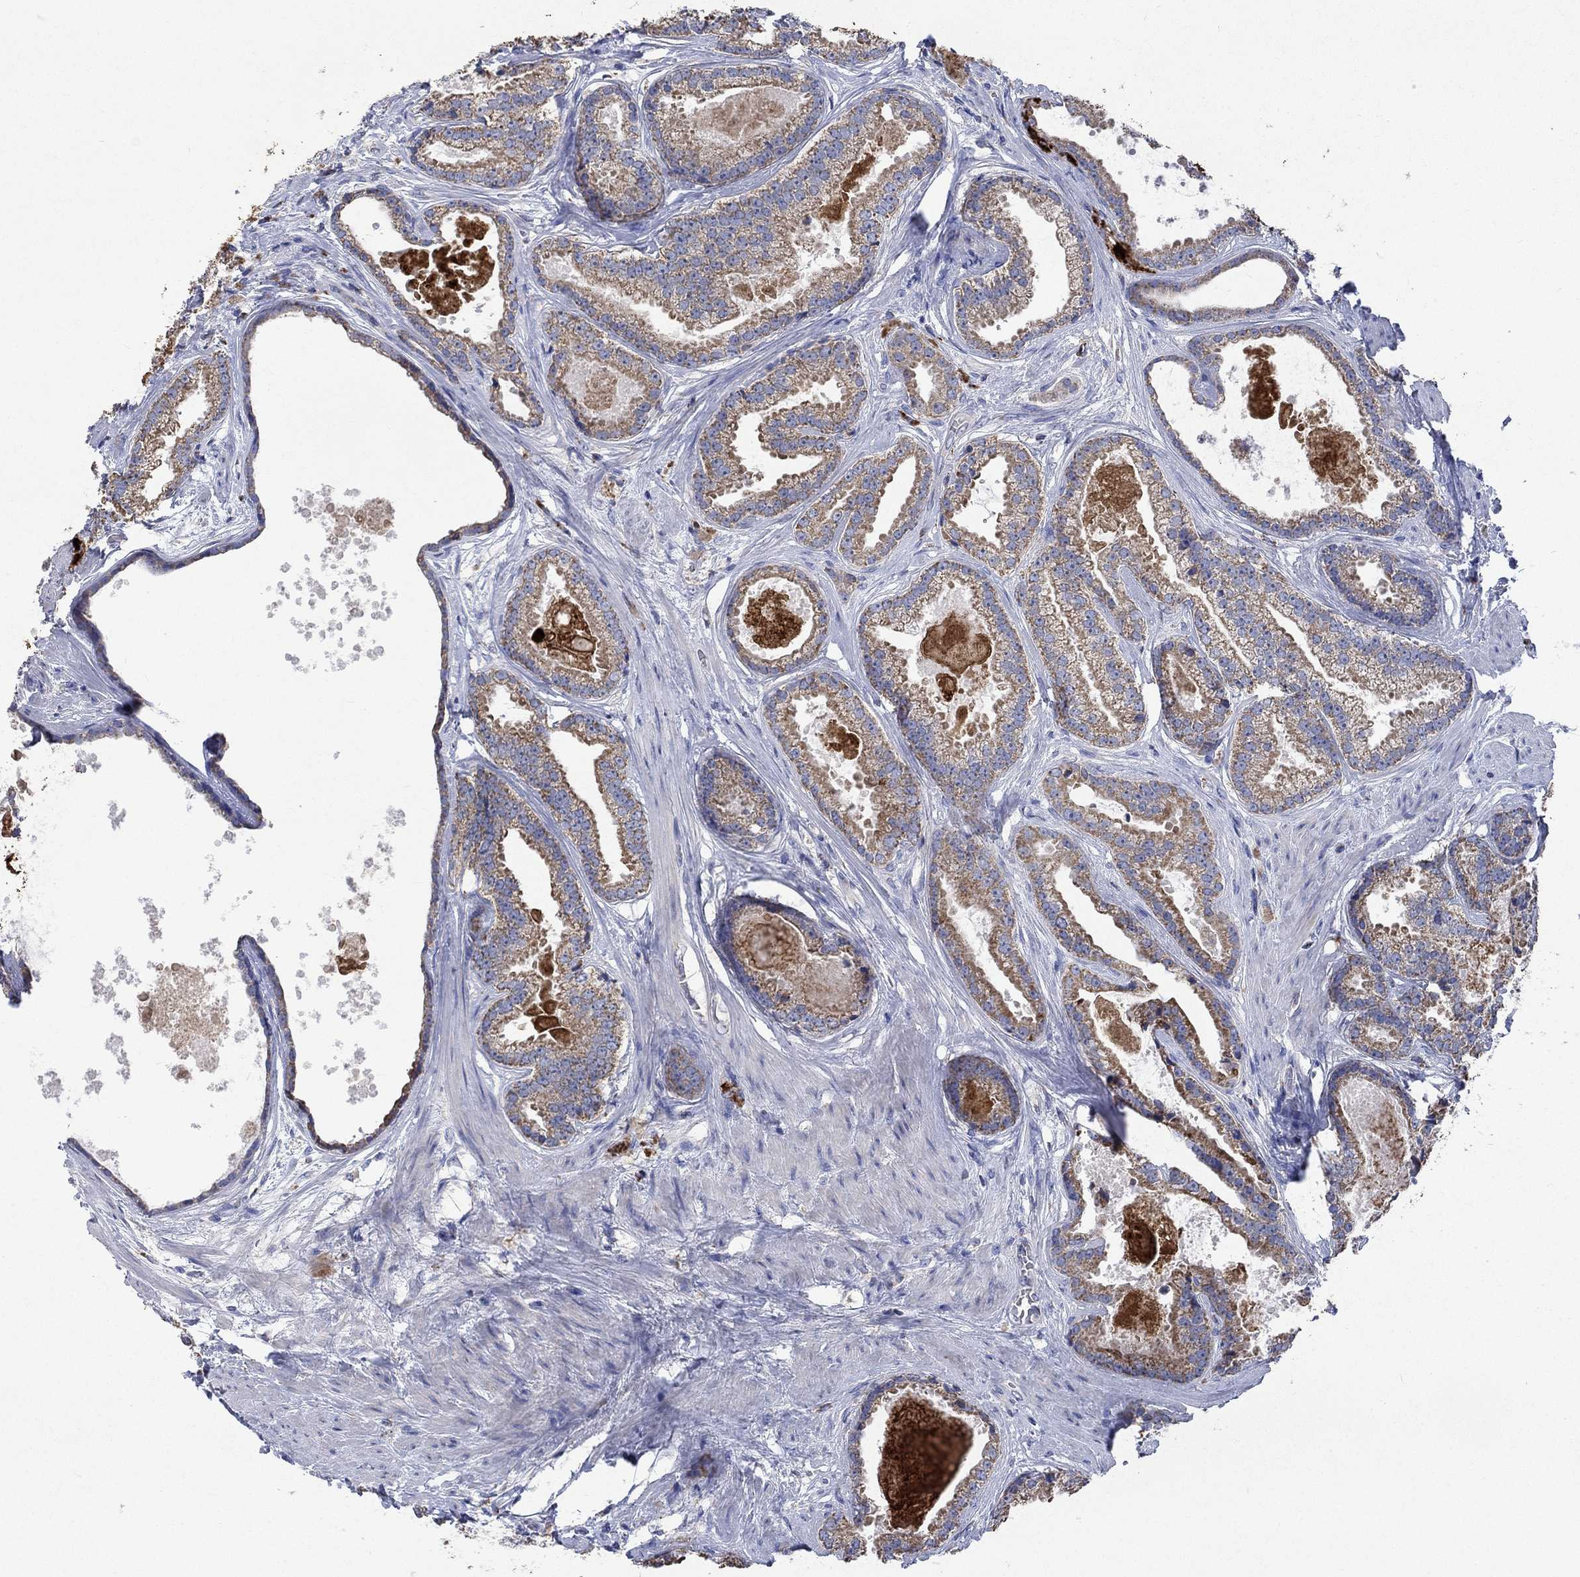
{"staining": {"intensity": "moderate", "quantity": ">75%", "location": "cytoplasmic/membranous"}, "tissue": "prostate cancer", "cell_type": "Tumor cells", "image_type": "cancer", "snomed": [{"axis": "morphology", "description": "Adenocarcinoma, NOS"}, {"axis": "morphology", "description": "Adenocarcinoma, High grade"}, {"axis": "topography", "description": "Prostate"}], "caption": "High-magnification brightfield microscopy of prostate adenocarcinoma (high-grade) stained with DAB (brown) and counterstained with hematoxylin (blue). tumor cells exhibit moderate cytoplasmic/membranous expression is appreciated in about>75% of cells.", "gene": "UGT8", "patient": {"sex": "male", "age": 64}}